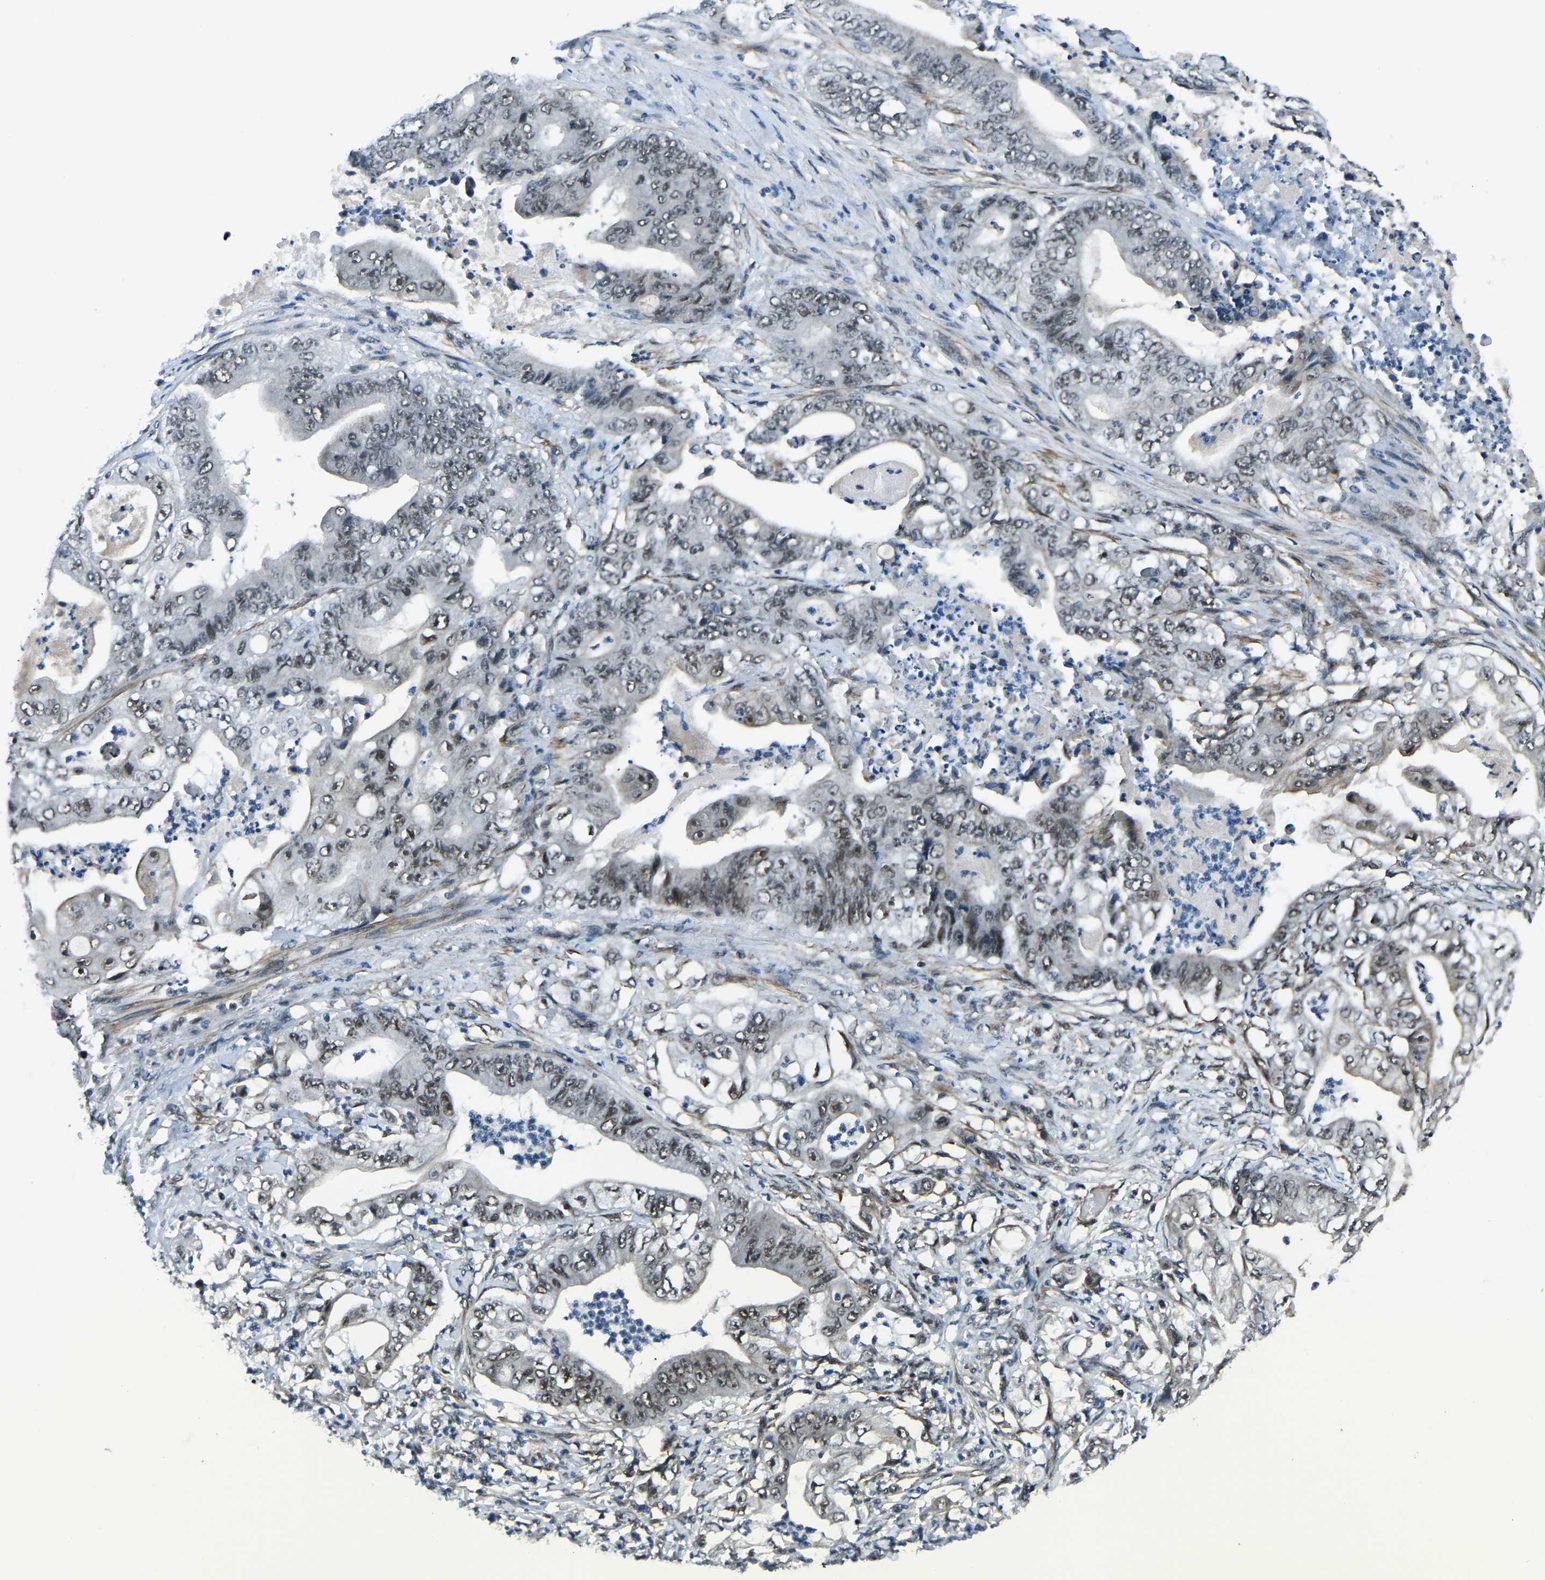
{"staining": {"intensity": "weak", "quantity": ">75%", "location": "nuclear"}, "tissue": "stomach cancer", "cell_type": "Tumor cells", "image_type": "cancer", "snomed": [{"axis": "morphology", "description": "Adenocarcinoma, NOS"}, {"axis": "topography", "description": "Stomach"}], "caption": "The histopathology image shows a brown stain indicating the presence of a protein in the nuclear of tumor cells in stomach cancer (adenocarcinoma).", "gene": "PRCC", "patient": {"sex": "female", "age": 73}}